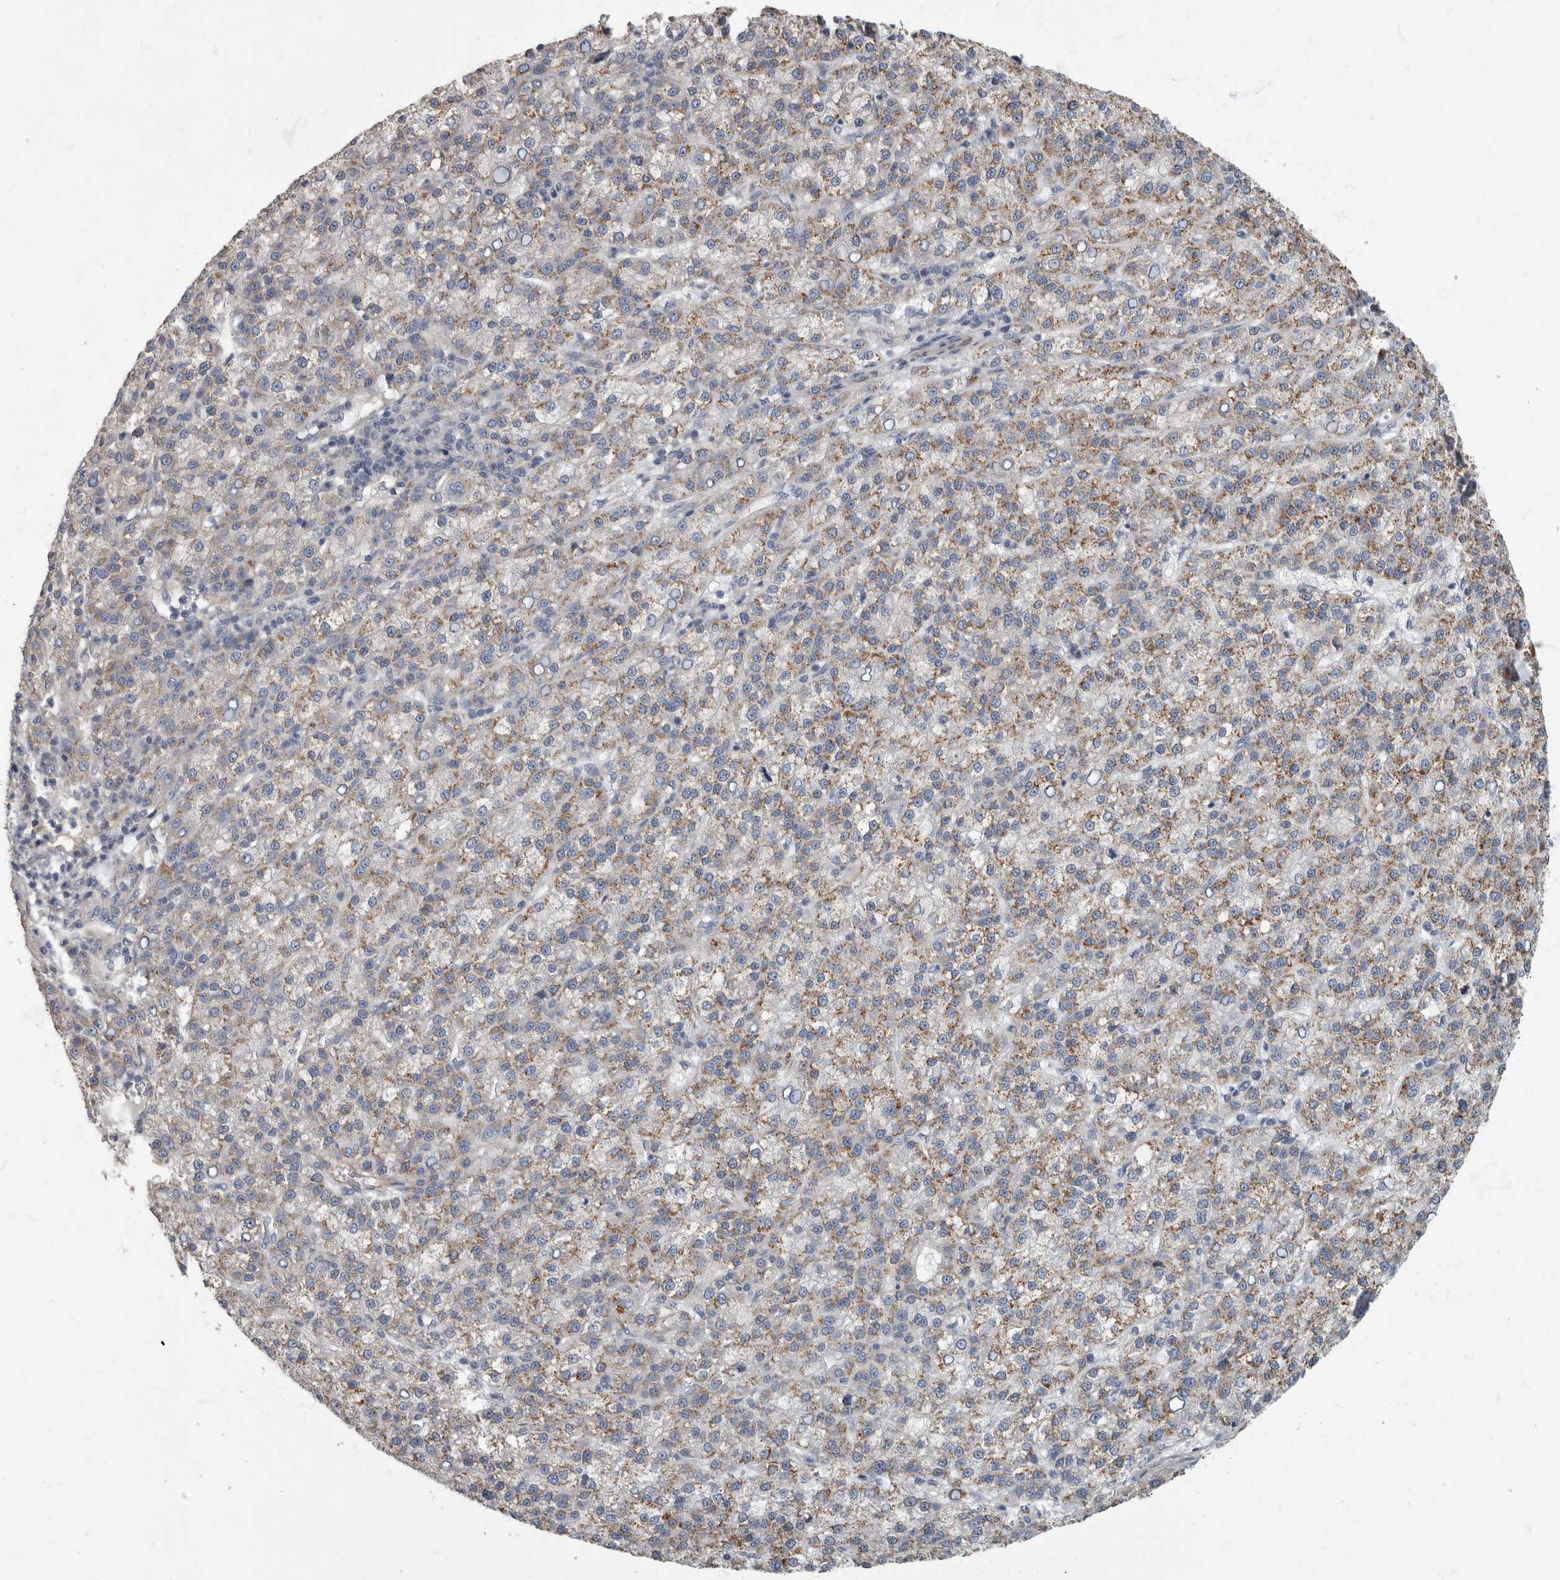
{"staining": {"intensity": "strong", "quantity": "25%-75%", "location": "cytoplasmic/membranous"}, "tissue": "liver cancer", "cell_type": "Tumor cells", "image_type": "cancer", "snomed": [{"axis": "morphology", "description": "Carcinoma, Hepatocellular, NOS"}, {"axis": "topography", "description": "Liver"}], "caption": "Liver cancer tissue shows strong cytoplasmic/membranous staining in approximately 25%-75% of tumor cells, visualized by immunohistochemistry. (DAB = brown stain, brightfield microscopy at high magnification).", "gene": "PDK1", "patient": {"sex": "female", "age": 58}}